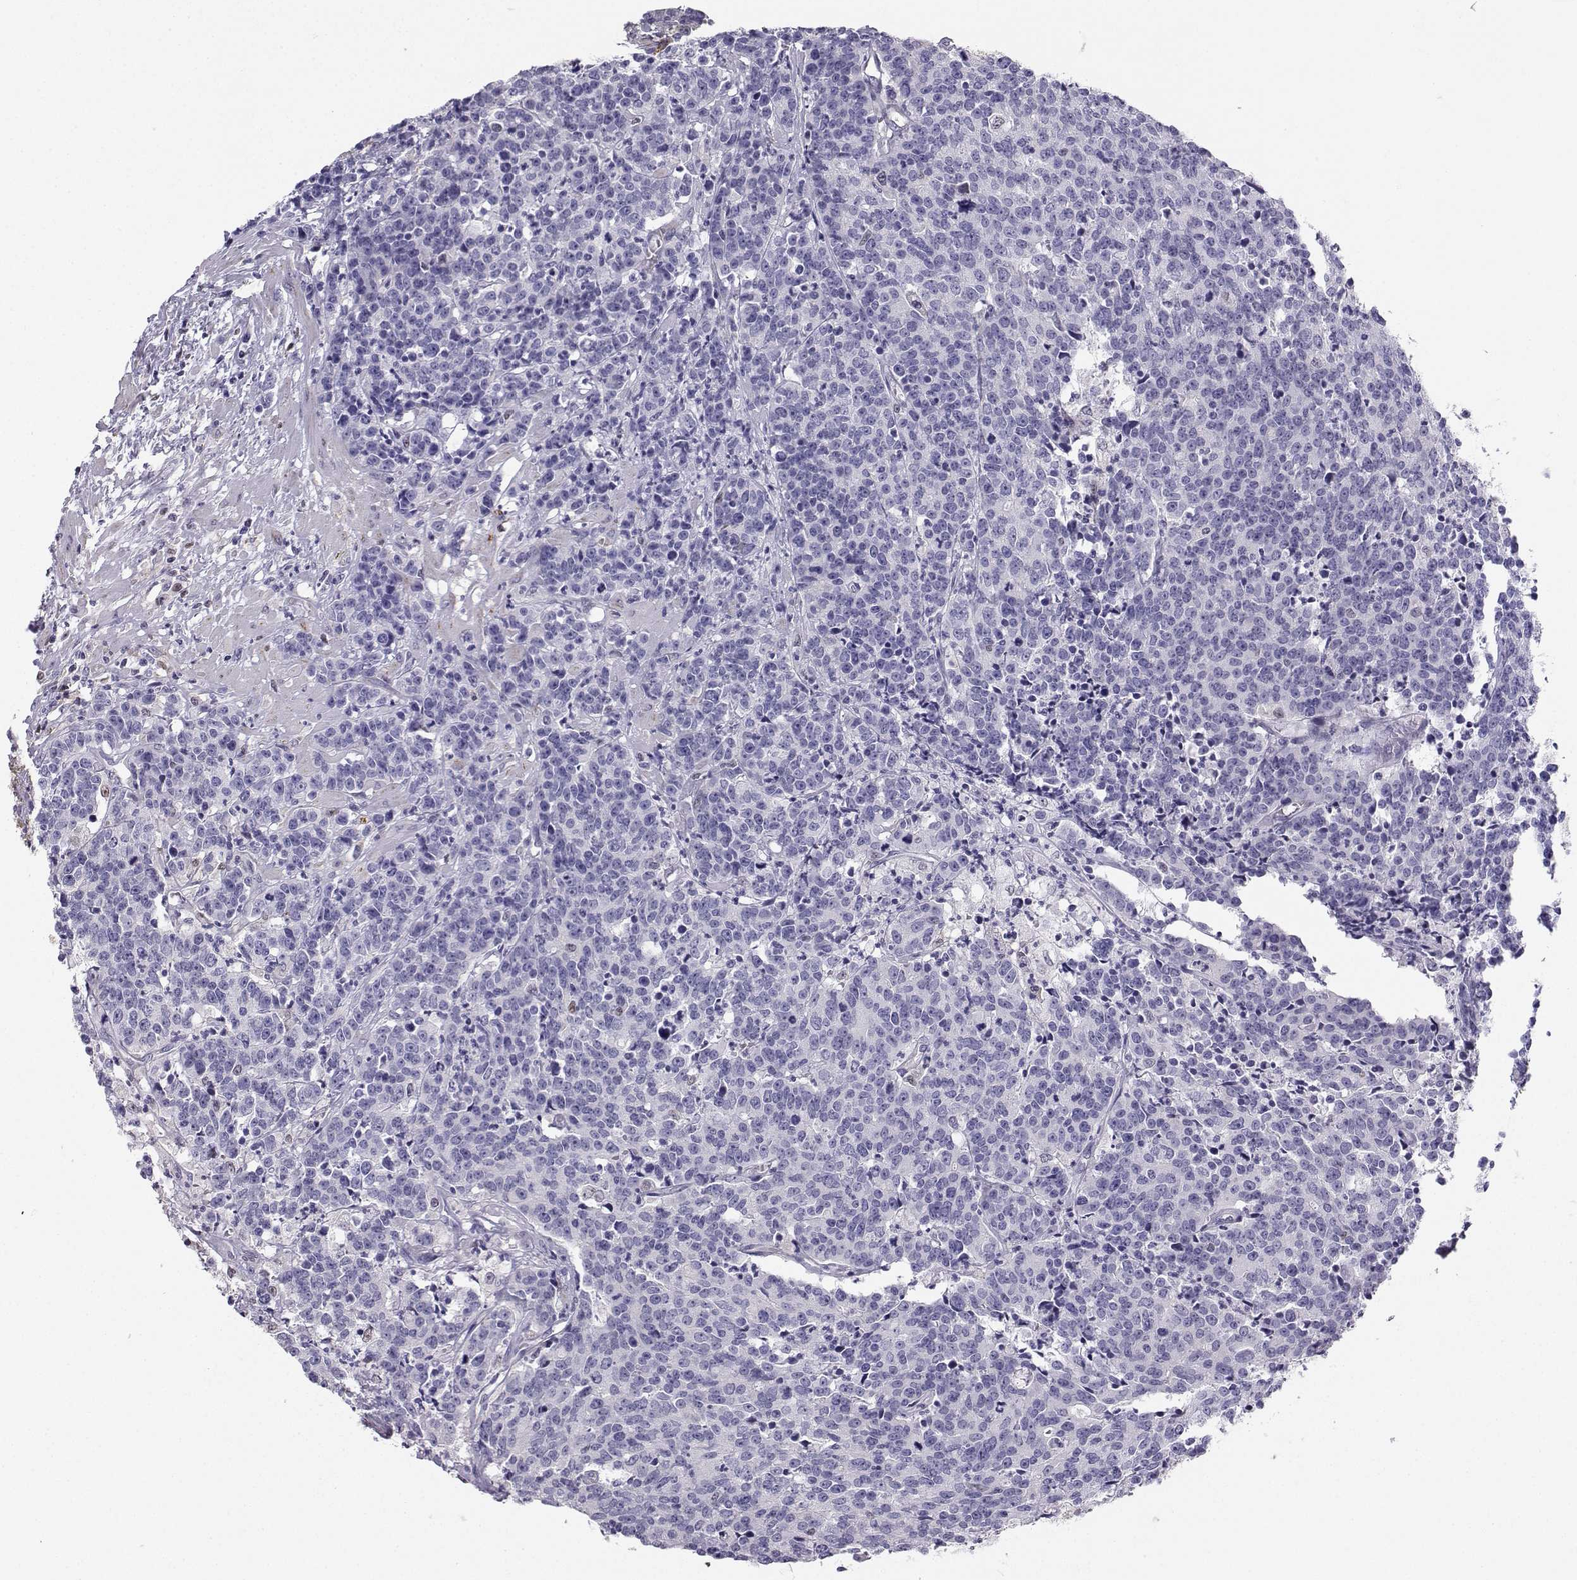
{"staining": {"intensity": "negative", "quantity": "none", "location": "none"}, "tissue": "prostate cancer", "cell_type": "Tumor cells", "image_type": "cancer", "snomed": [{"axis": "morphology", "description": "Adenocarcinoma, NOS"}, {"axis": "topography", "description": "Prostate"}], "caption": "Tumor cells show no significant protein expression in adenocarcinoma (prostate).", "gene": "DCLK3", "patient": {"sex": "male", "age": 67}}